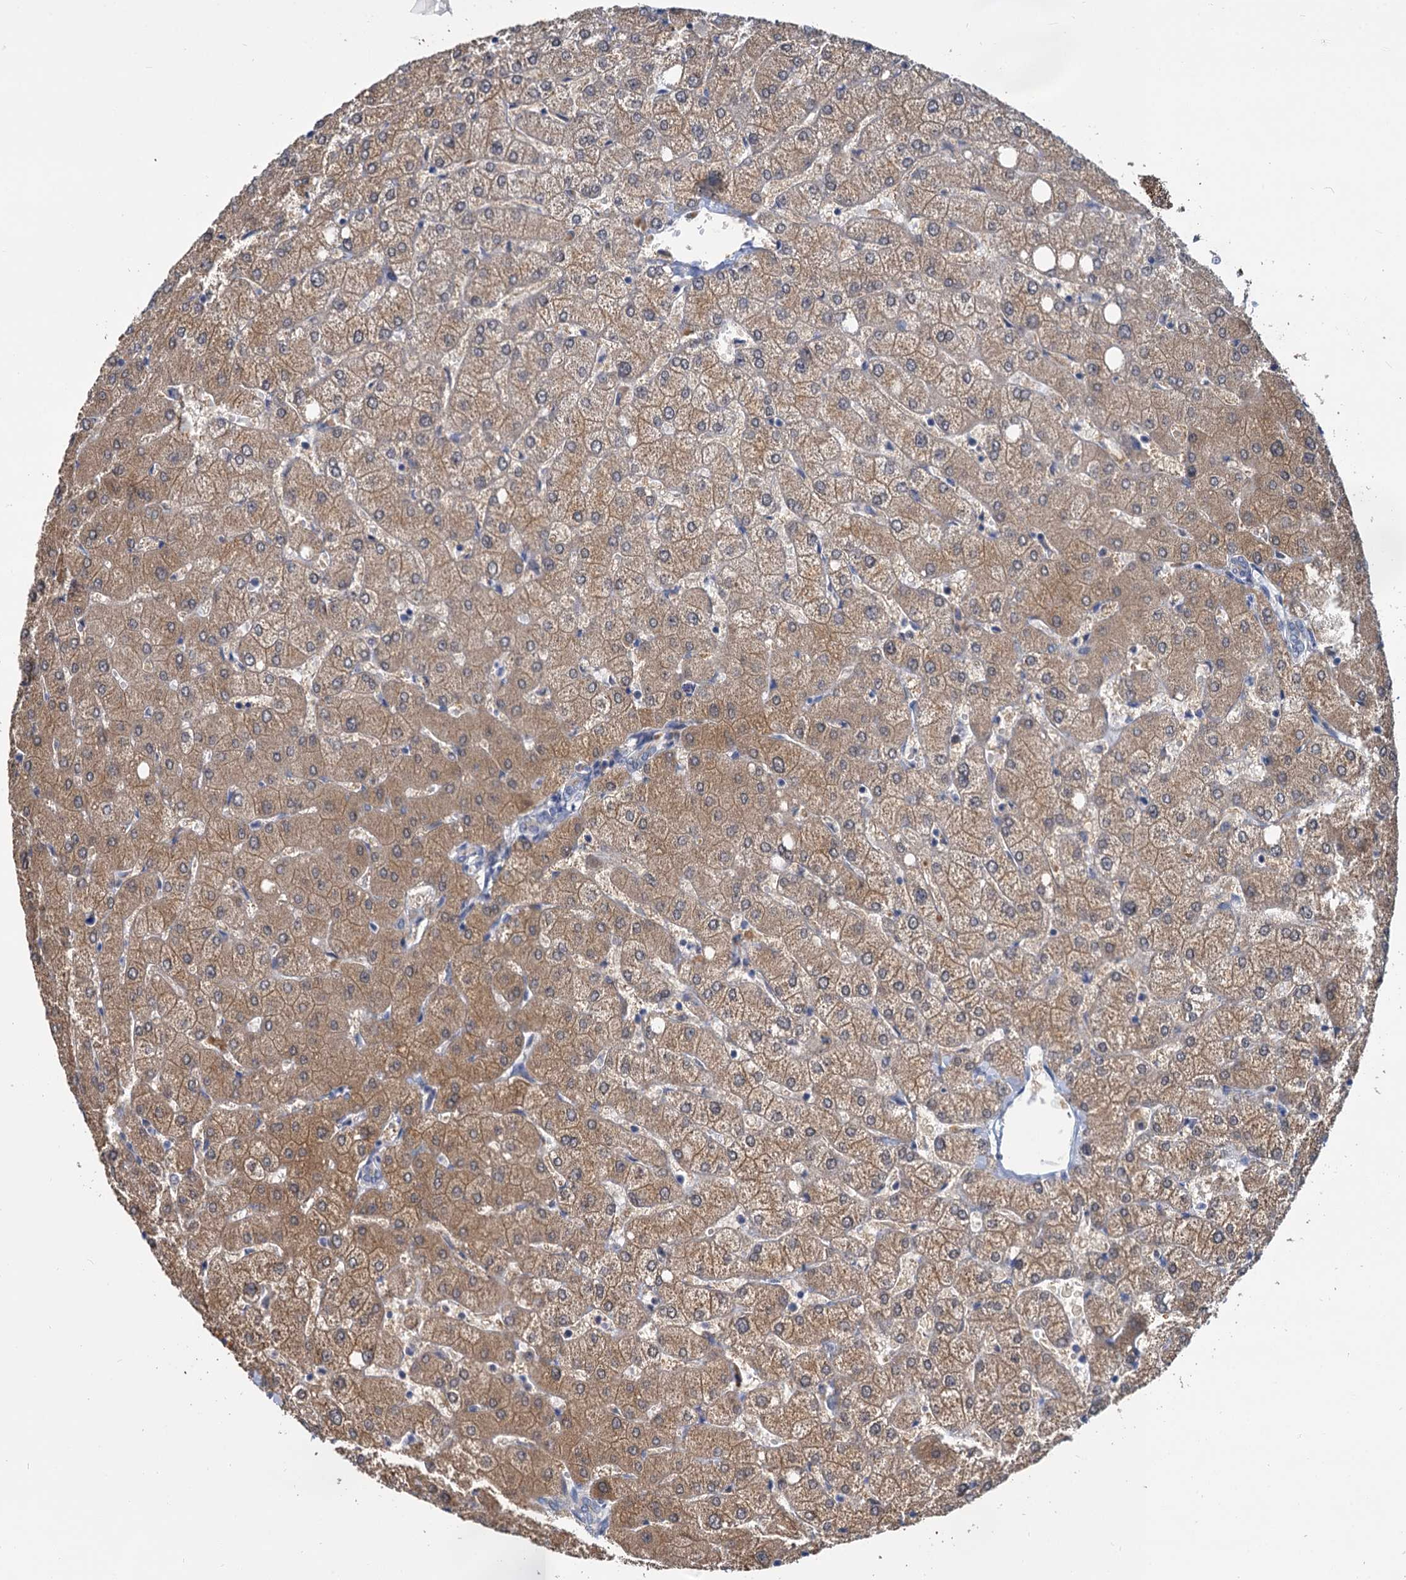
{"staining": {"intensity": "negative", "quantity": "none", "location": "none"}, "tissue": "liver", "cell_type": "Cholangiocytes", "image_type": "normal", "snomed": [{"axis": "morphology", "description": "Normal tissue, NOS"}, {"axis": "topography", "description": "Liver"}], "caption": "Immunohistochemistry (IHC) photomicrograph of benign liver: human liver stained with DAB (3,3'-diaminobenzidine) demonstrates no significant protein expression in cholangiocytes.", "gene": "ANKRD42", "patient": {"sex": "female", "age": 54}}